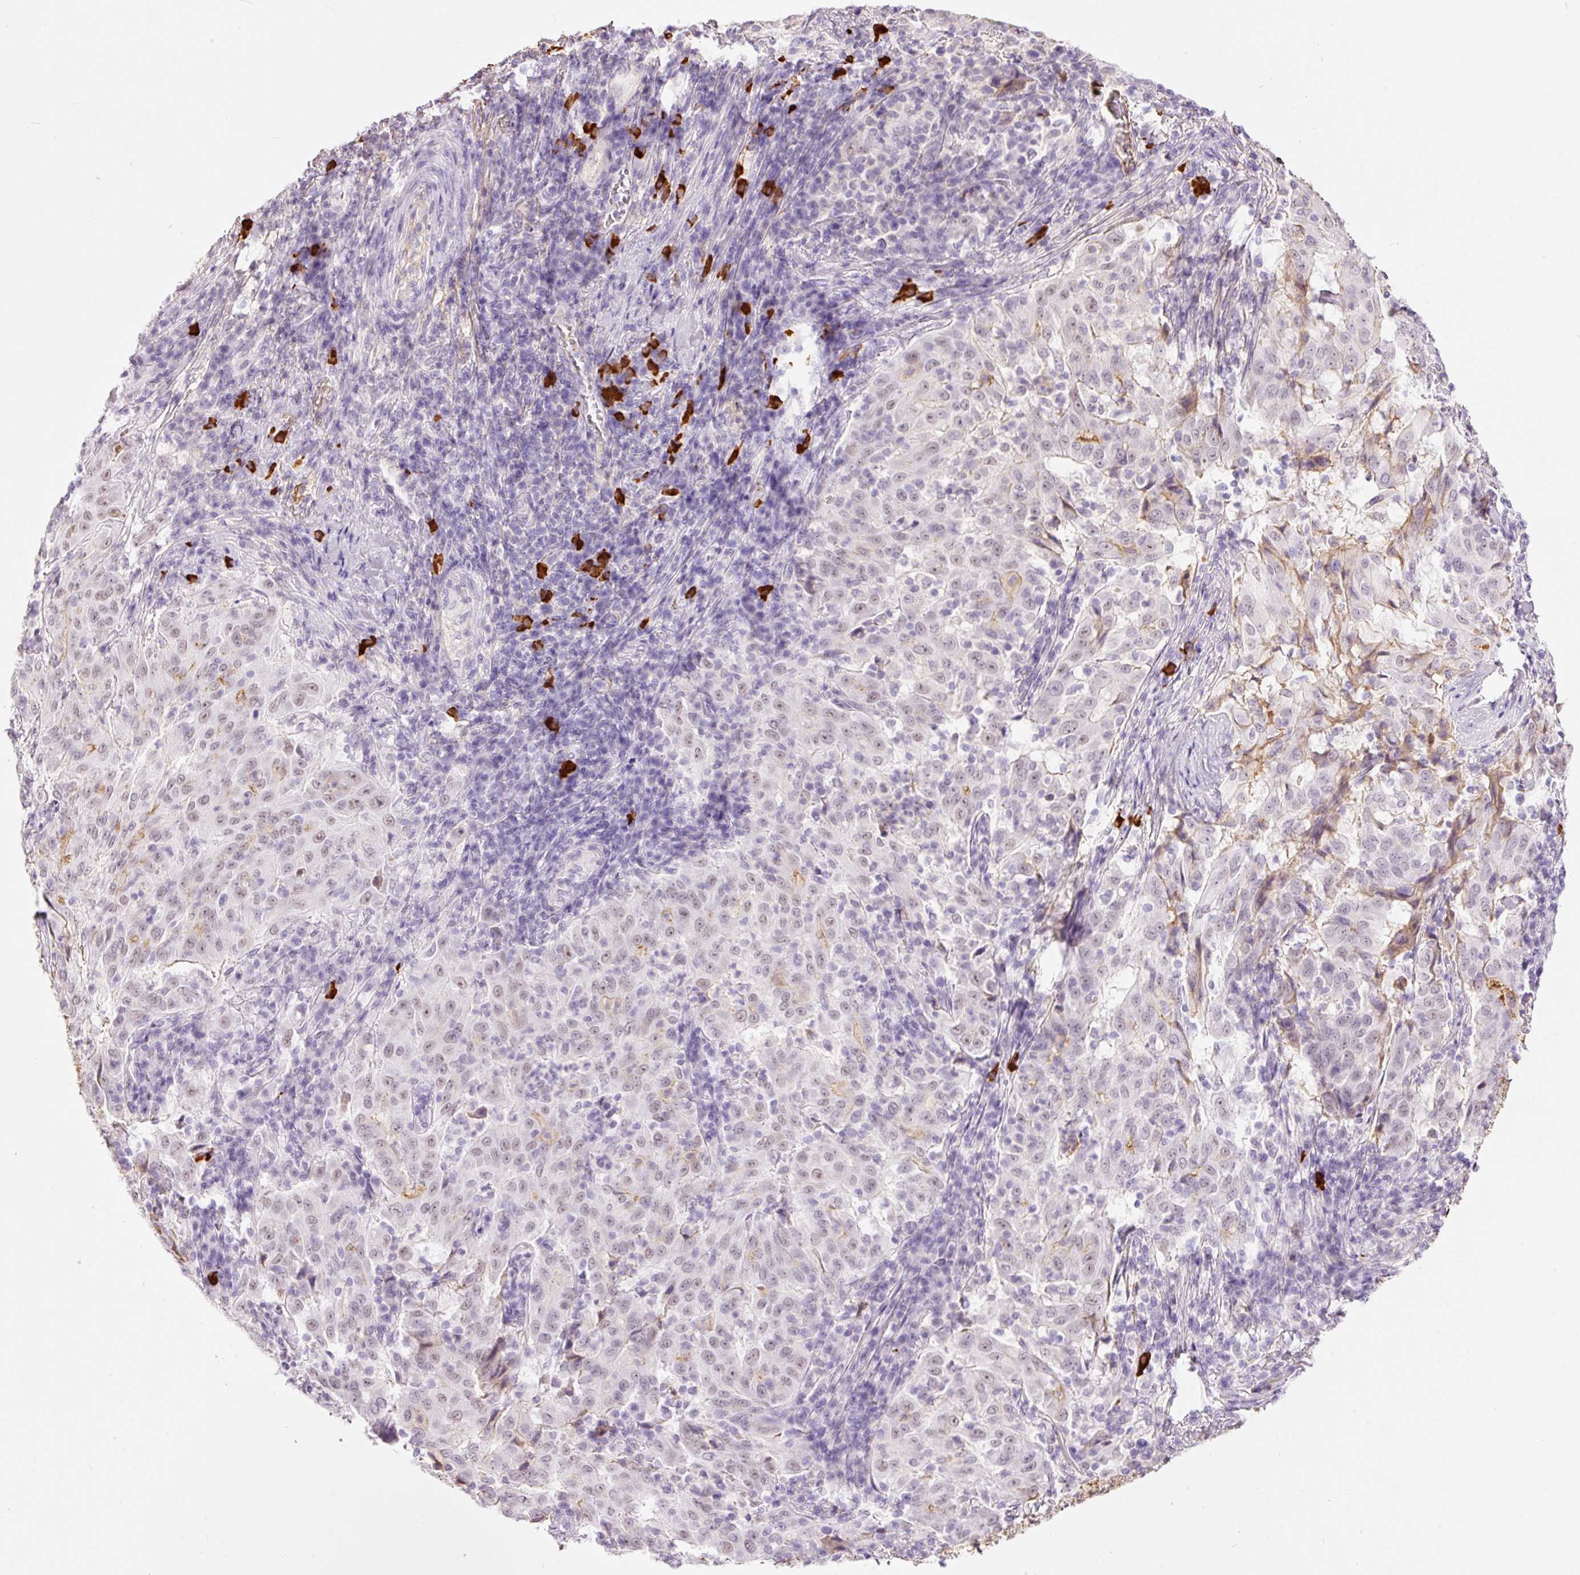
{"staining": {"intensity": "weak", "quantity": "25%-75%", "location": "nuclear"}, "tissue": "pancreatic cancer", "cell_type": "Tumor cells", "image_type": "cancer", "snomed": [{"axis": "morphology", "description": "Adenocarcinoma, NOS"}, {"axis": "topography", "description": "Pancreas"}], "caption": "Adenocarcinoma (pancreatic) stained with a protein marker shows weak staining in tumor cells.", "gene": "PRPF38B", "patient": {"sex": "male", "age": 63}}